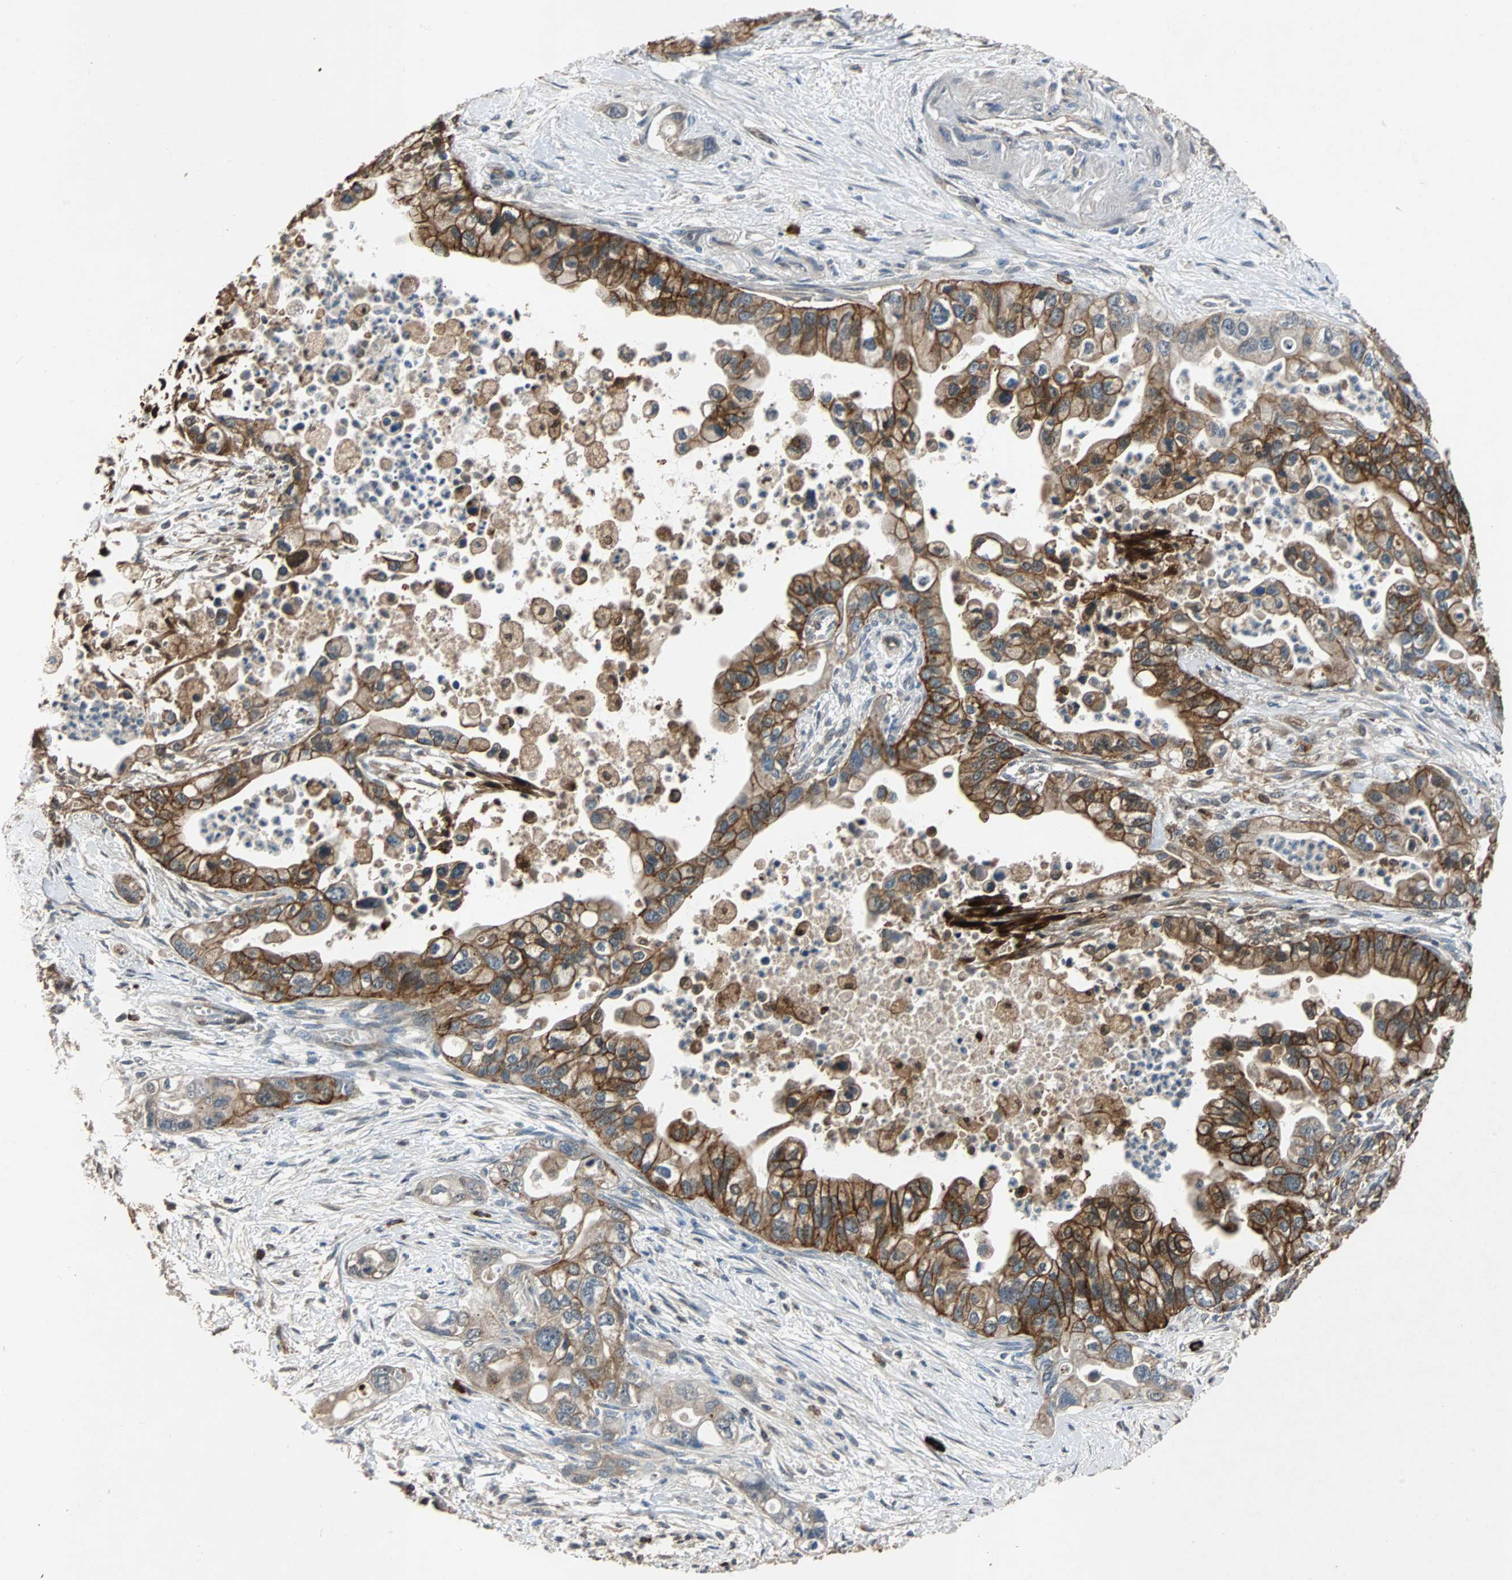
{"staining": {"intensity": "strong", "quantity": ">75%", "location": "cytoplasmic/membranous"}, "tissue": "pancreatic cancer", "cell_type": "Tumor cells", "image_type": "cancer", "snomed": [{"axis": "morphology", "description": "Adenocarcinoma, NOS"}, {"axis": "topography", "description": "Pancreas"}], "caption": "A brown stain shows strong cytoplasmic/membranous expression of a protein in pancreatic cancer (adenocarcinoma) tumor cells. Immunohistochemistry (ihc) stains the protein of interest in brown and the nuclei are stained blue.", "gene": "NDRG1", "patient": {"sex": "male", "age": 70}}